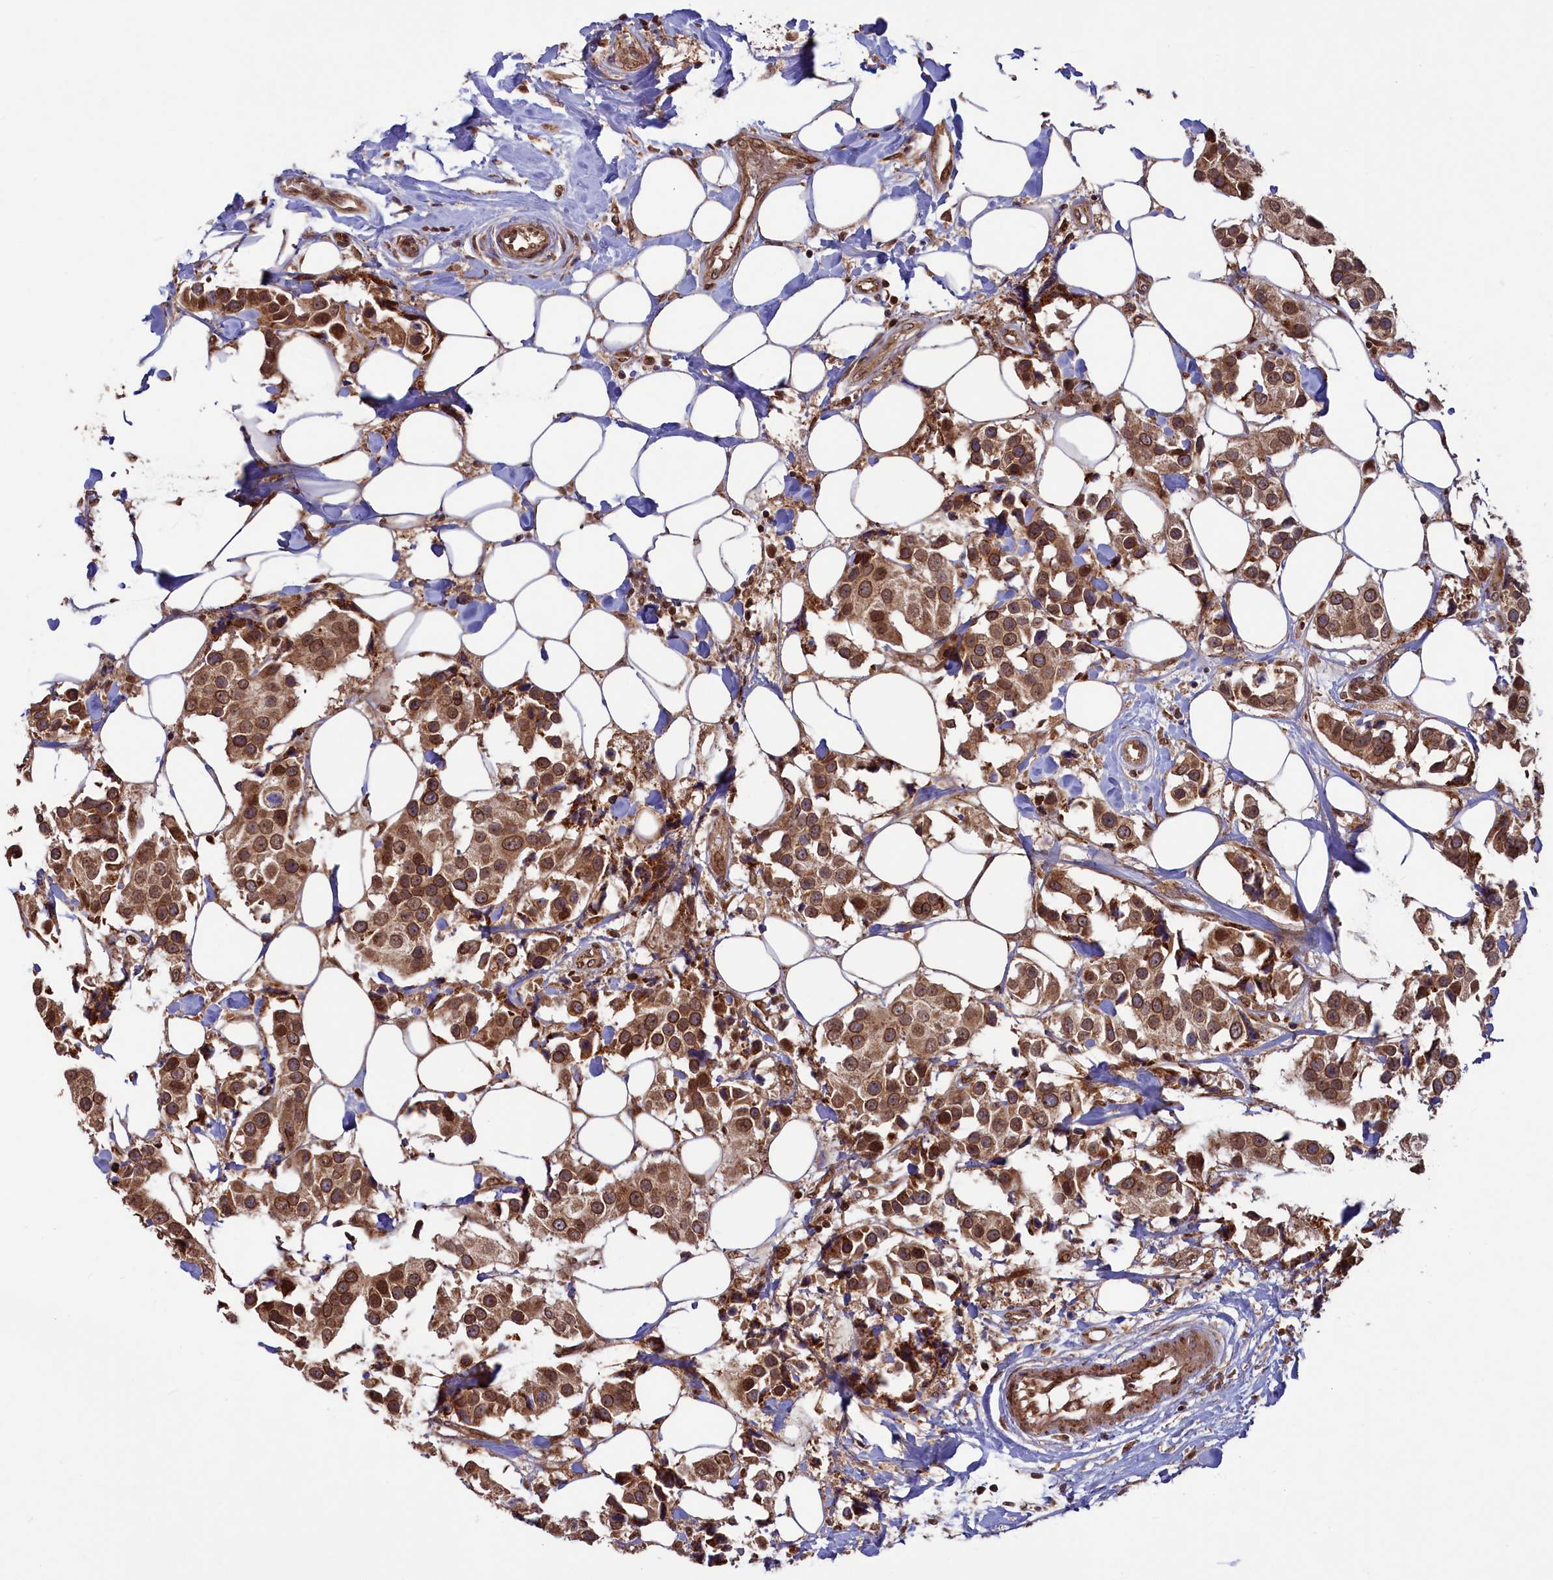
{"staining": {"intensity": "moderate", "quantity": ">75%", "location": "cytoplasmic/membranous,nuclear"}, "tissue": "breast cancer", "cell_type": "Tumor cells", "image_type": "cancer", "snomed": [{"axis": "morphology", "description": "Normal tissue, NOS"}, {"axis": "morphology", "description": "Duct carcinoma"}, {"axis": "topography", "description": "Breast"}], "caption": "Immunohistochemistry (DAB (3,3'-diaminobenzidine)) staining of intraductal carcinoma (breast) shows moderate cytoplasmic/membranous and nuclear protein staining in about >75% of tumor cells.", "gene": "NAE1", "patient": {"sex": "female", "age": 39}}